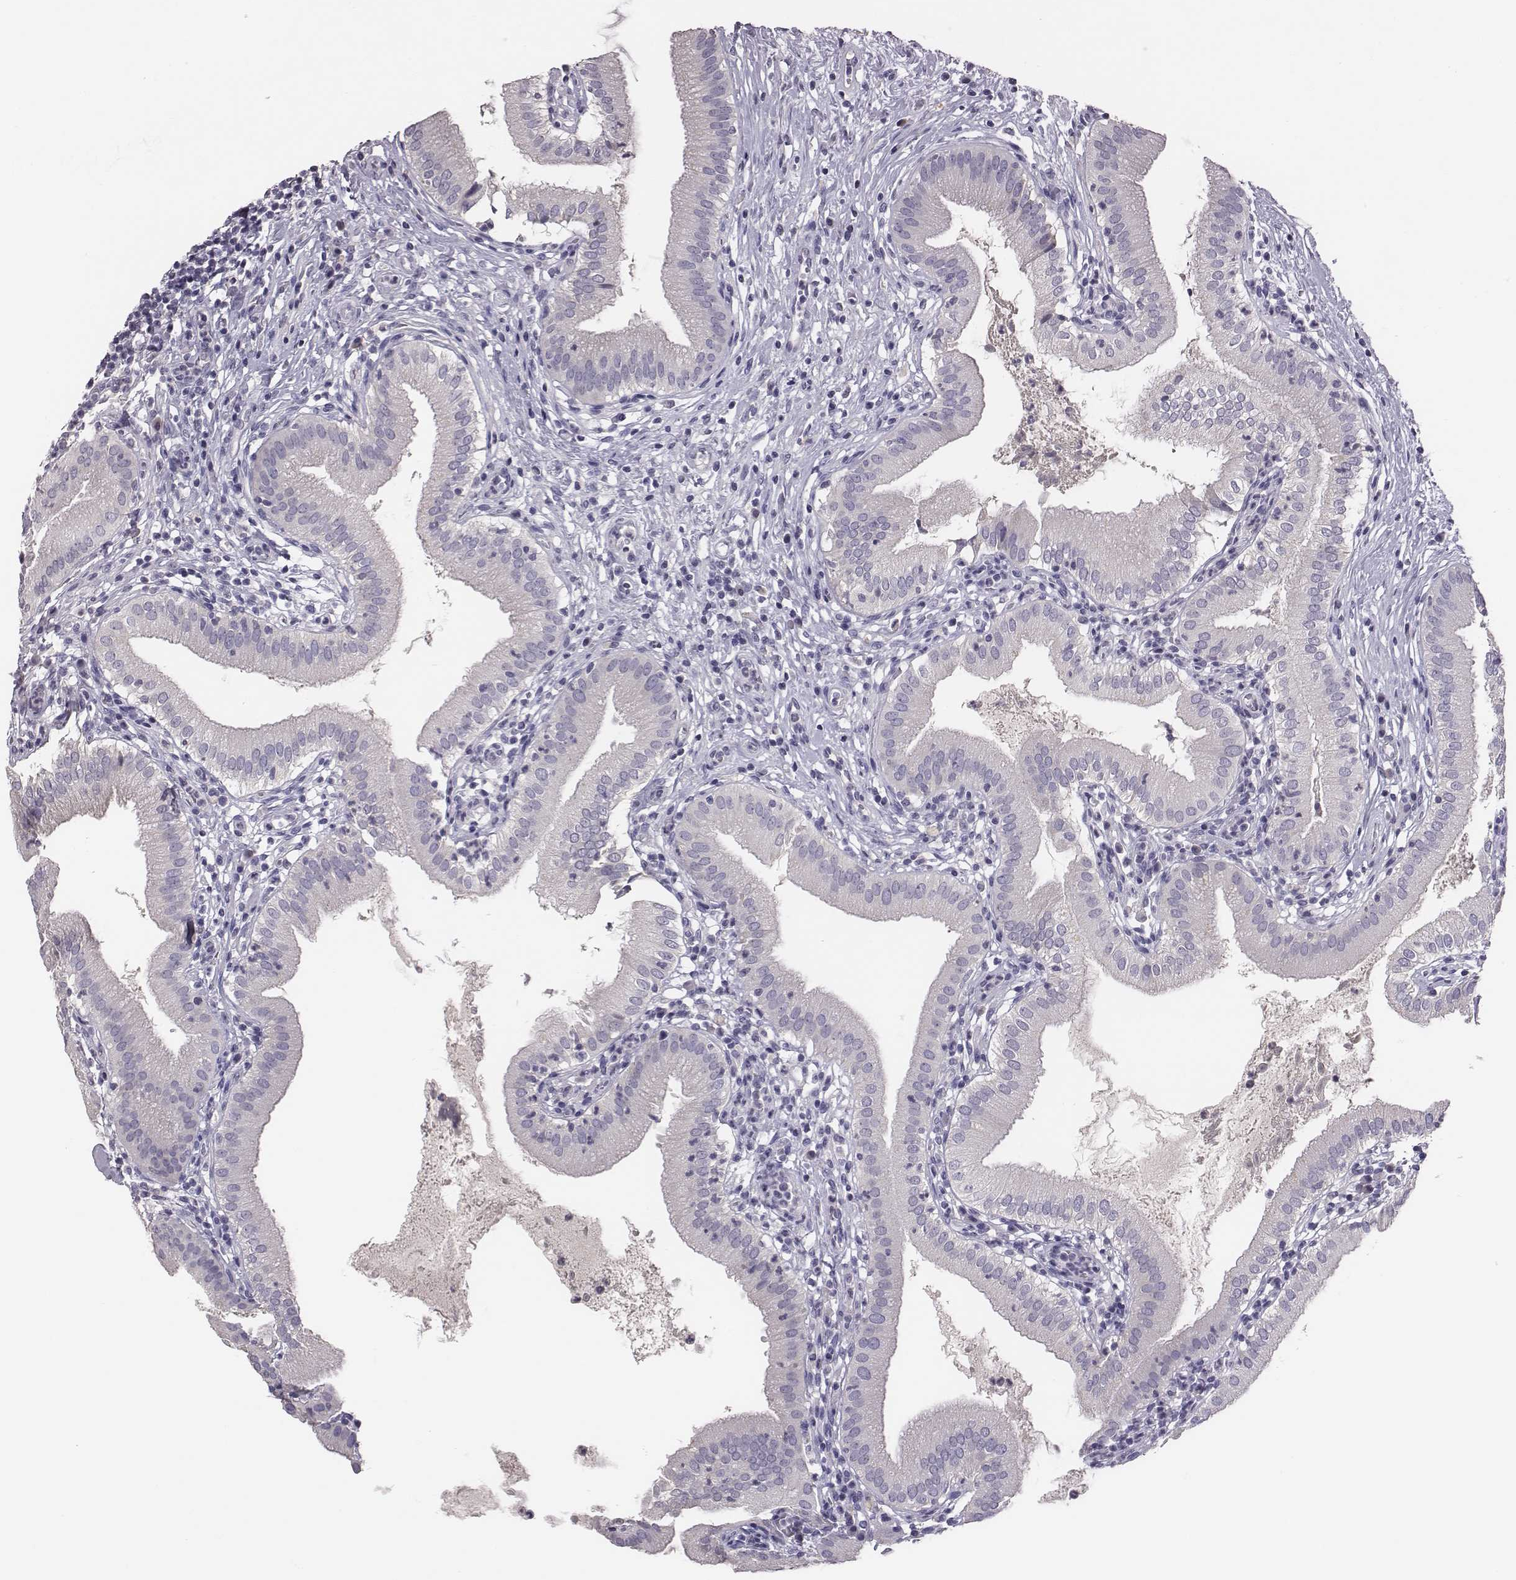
{"staining": {"intensity": "negative", "quantity": "none", "location": "none"}, "tissue": "gallbladder", "cell_type": "Glandular cells", "image_type": "normal", "snomed": [{"axis": "morphology", "description": "Normal tissue, NOS"}, {"axis": "topography", "description": "Gallbladder"}], "caption": "There is no significant positivity in glandular cells of gallbladder. Brightfield microscopy of immunohistochemistry (IHC) stained with DAB (brown) and hematoxylin (blue), captured at high magnification.", "gene": "EN1", "patient": {"sex": "female", "age": 65}}